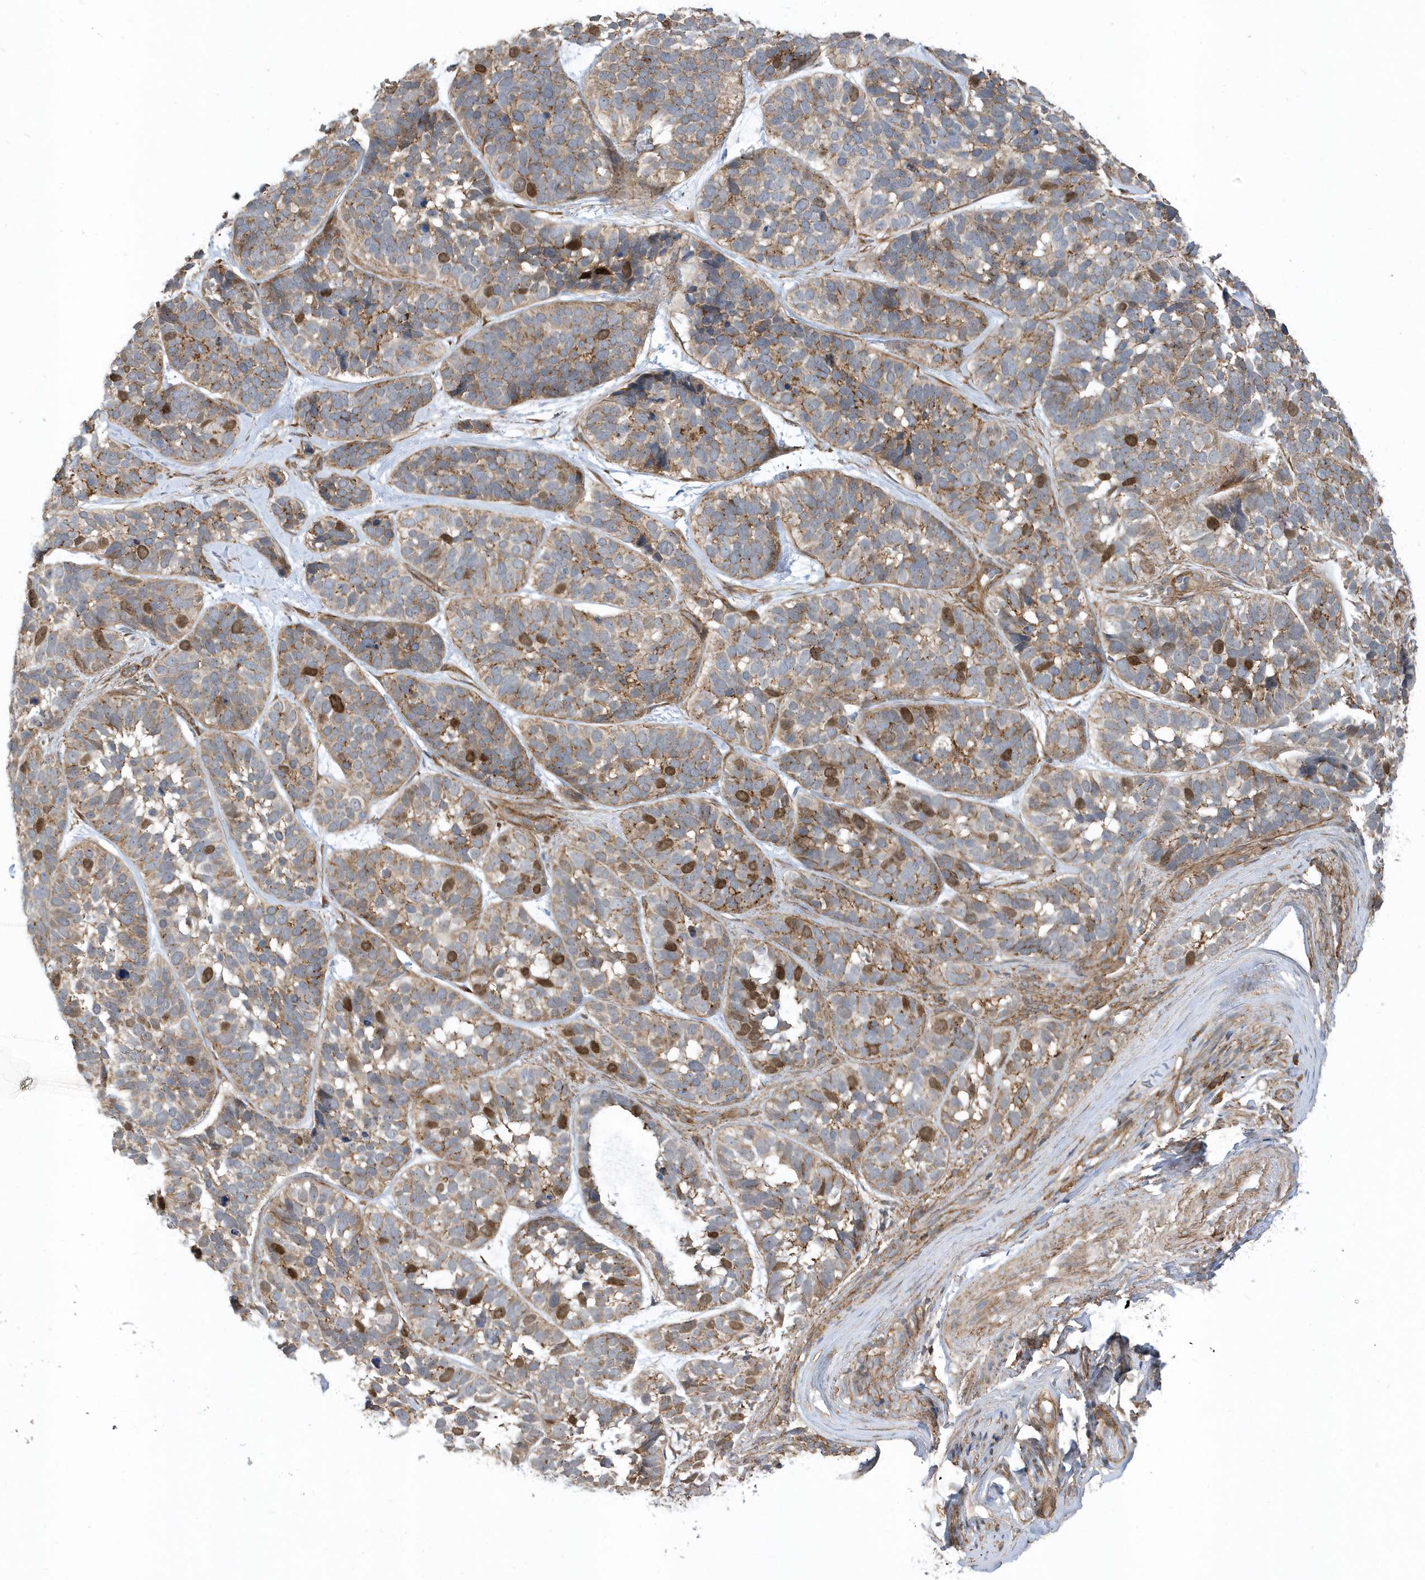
{"staining": {"intensity": "moderate", "quantity": "25%-75%", "location": "cytoplasmic/membranous,nuclear"}, "tissue": "skin cancer", "cell_type": "Tumor cells", "image_type": "cancer", "snomed": [{"axis": "morphology", "description": "Basal cell carcinoma"}, {"axis": "topography", "description": "Skin"}], "caption": "Immunohistochemical staining of human skin cancer reveals medium levels of moderate cytoplasmic/membranous and nuclear positivity in about 25%-75% of tumor cells.", "gene": "HRH4", "patient": {"sex": "male", "age": 62}}